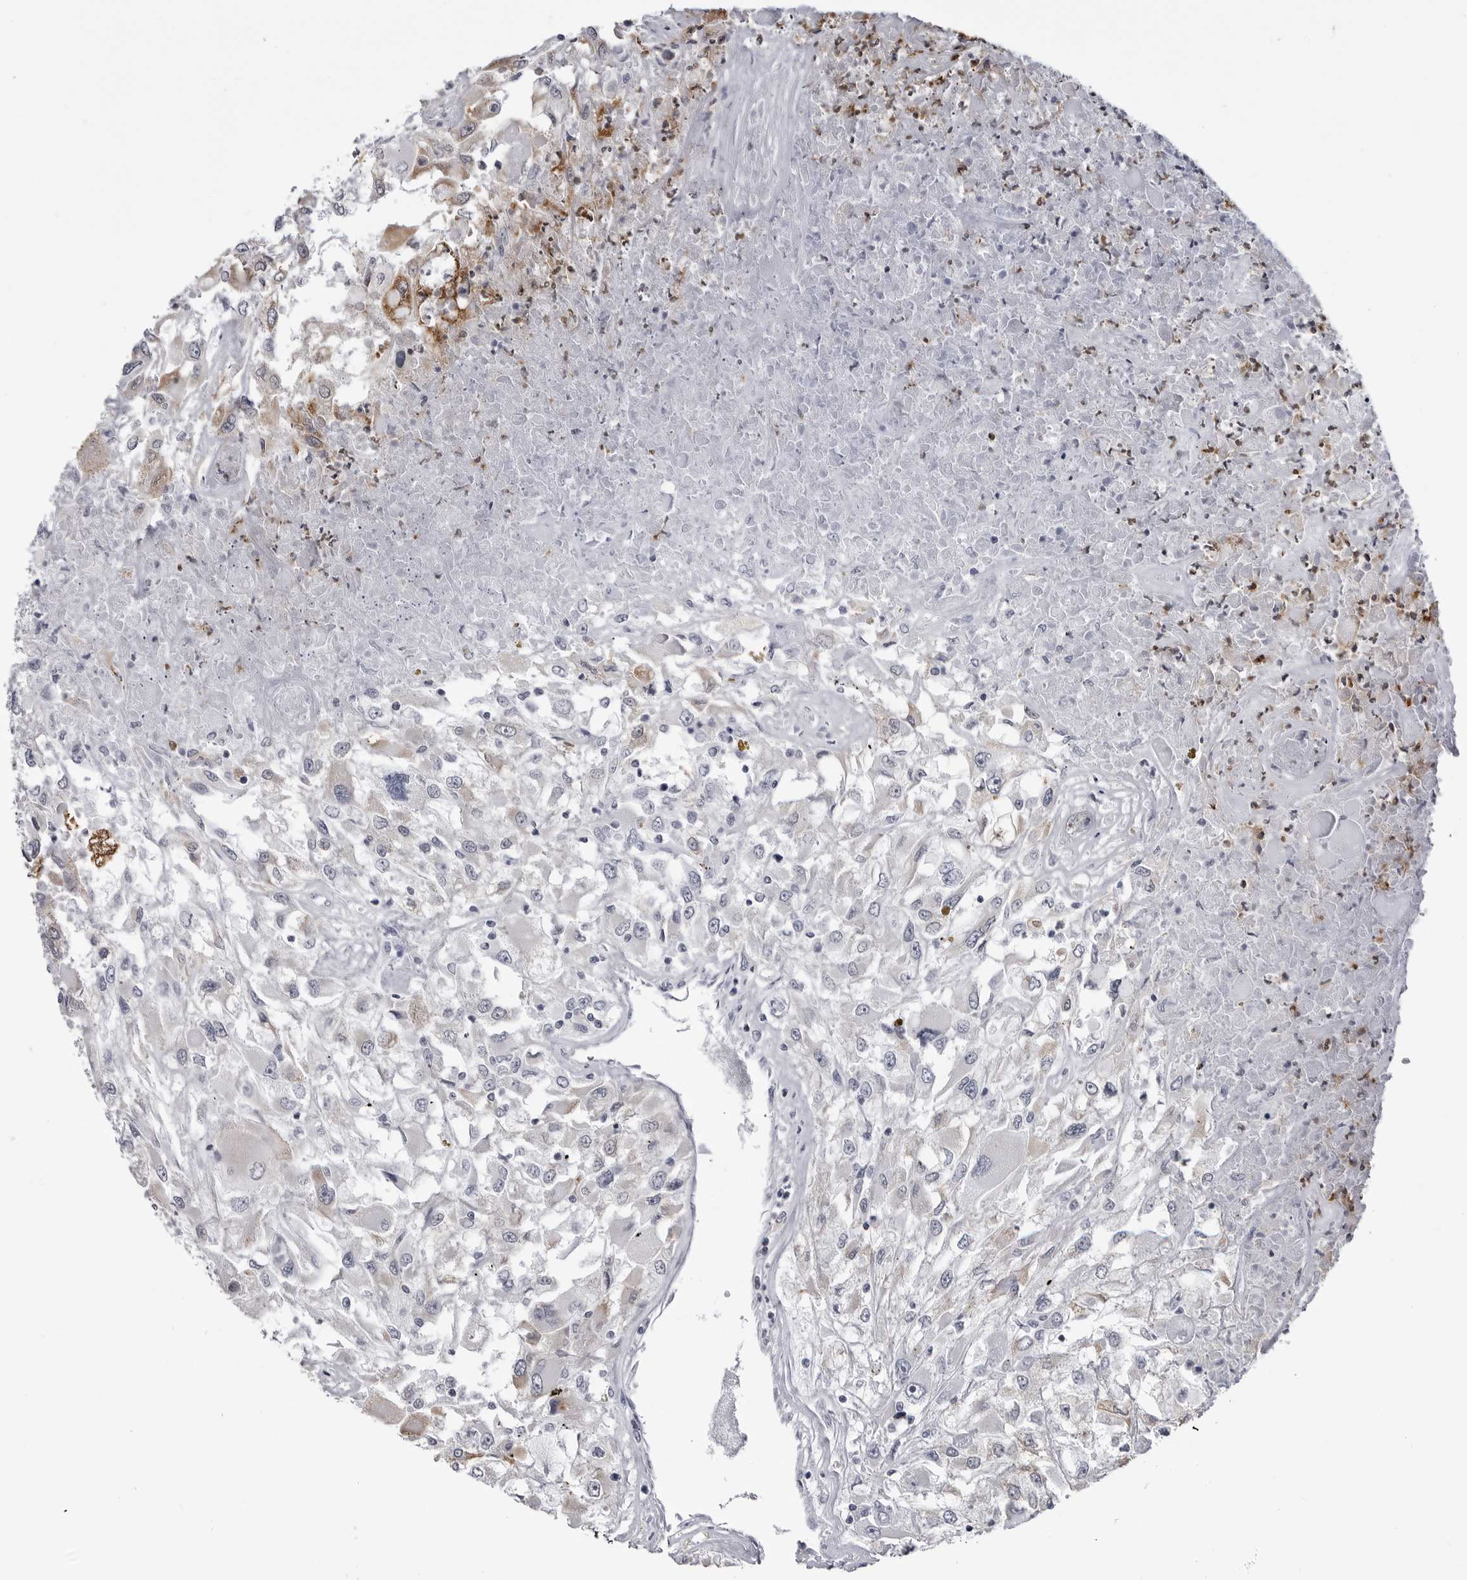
{"staining": {"intensity": "negative", "quantity": "none", "location": "none"}, "tissue": "renal cancer", "cell_type": "Tumor cells", "image_type": "cancer", "snomed": [{"axis": "morphology", "description": "Adenocarcinoma, NOS"}, {"axis": "topography", "description": "Kidney"}], "caption": "Protein analysis of renal cancer demonstrates no significant staining in tumor cells. (Stains: DAB immunohistochemistry (IHC) with hematoxylin counter stain, Microscopy: brightfield microscopy at high magnification).", "gene": "STAP2", "patient": {"sex": "female", "age": 52}}